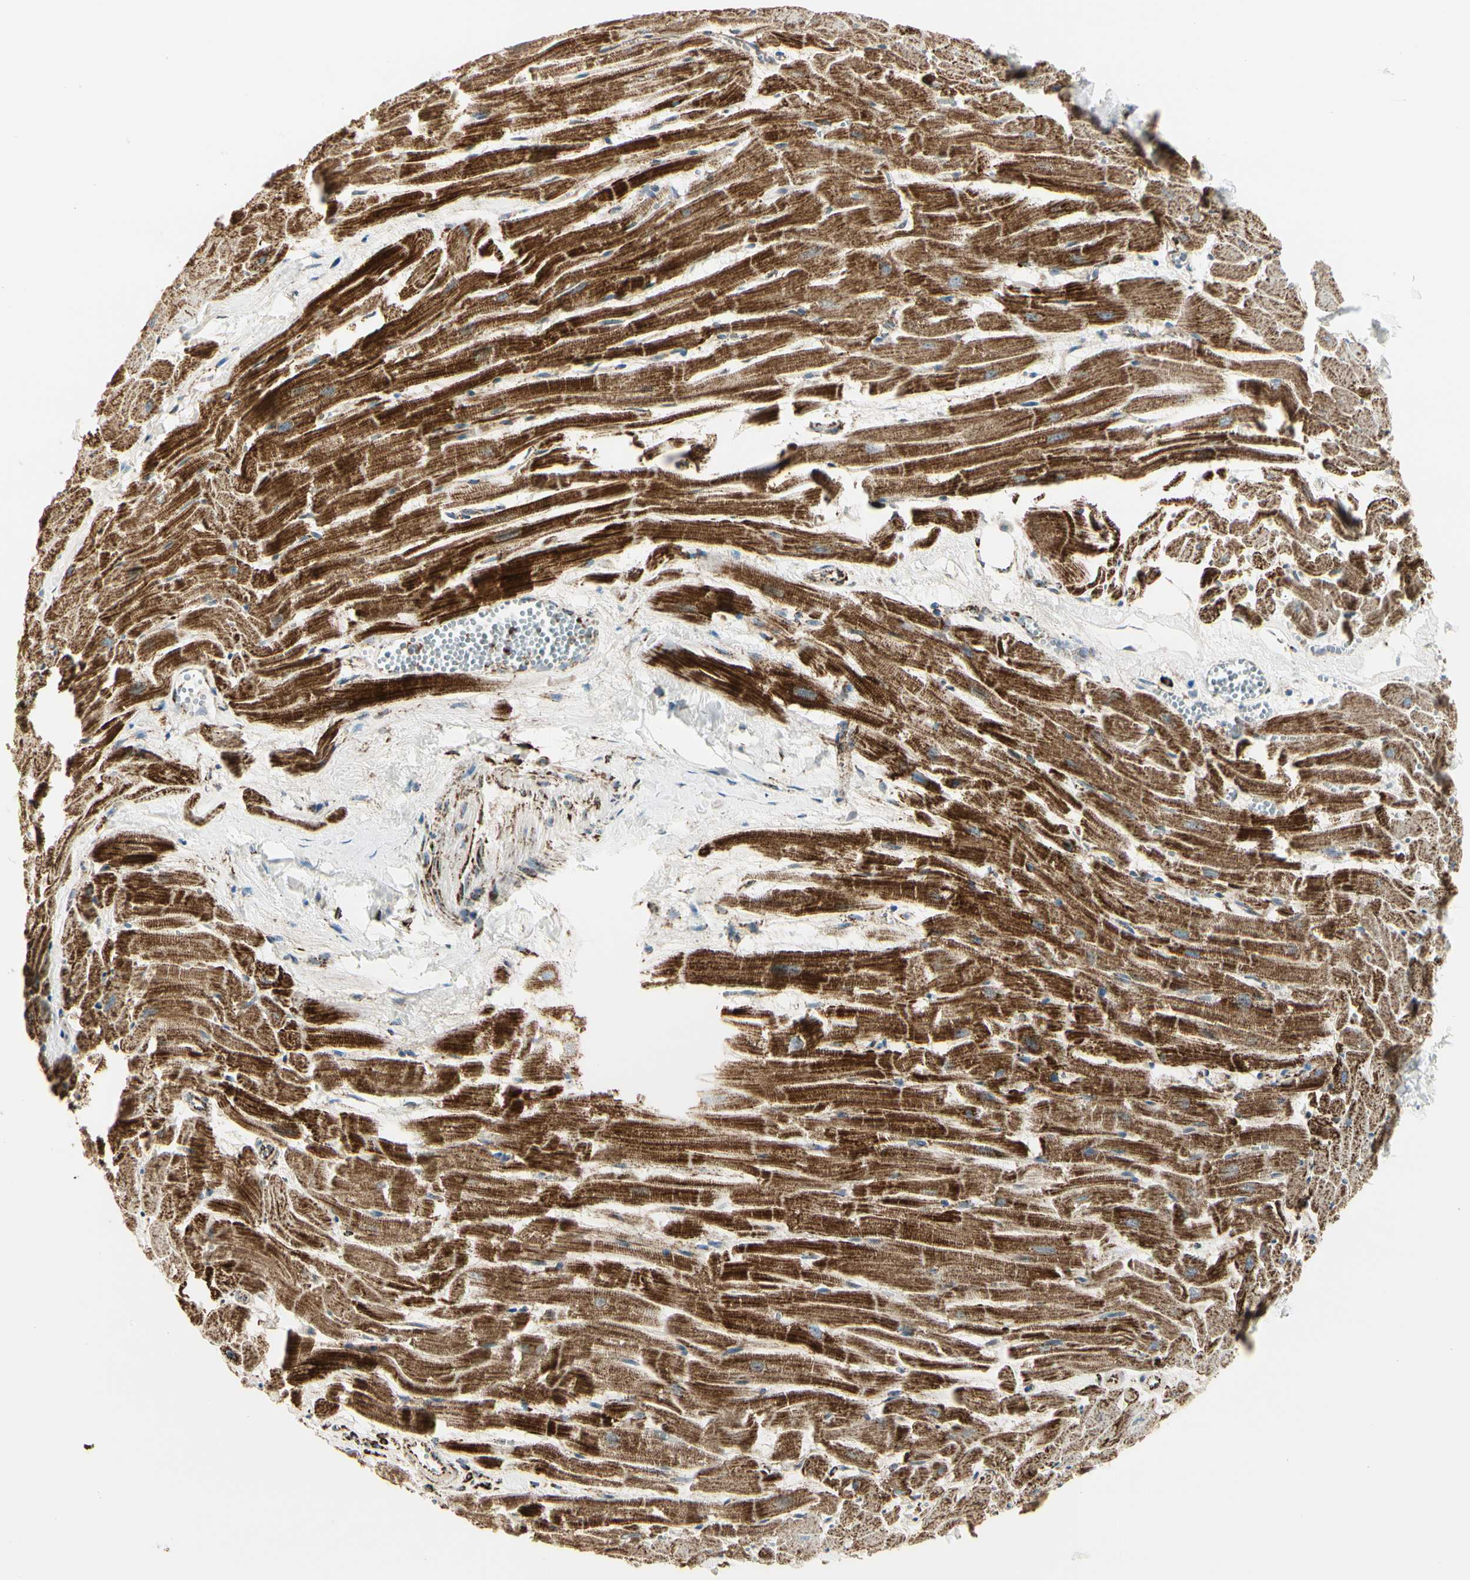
{"staining": {"intensity": "strong", "quantity": ">75%", "location": "cytoplasmic/membranous"}, "tissue": "heart muscle", "cell_type": "Cardiomyocytes", "image_type": "normal", "snomed": [{"axis": "morphology", "description": "Normal tissue, NOS"}, {"axis": "topography", "description": "Heart"}], "caption": "Immunohistochemical staining of normal human heart muscle demonstrates high levels of strong cytoplasmic/membranous staining in about >75% of cardiomyocytes.", "gene": "ME2", "patient": {"sex": "female", "age": 19}}